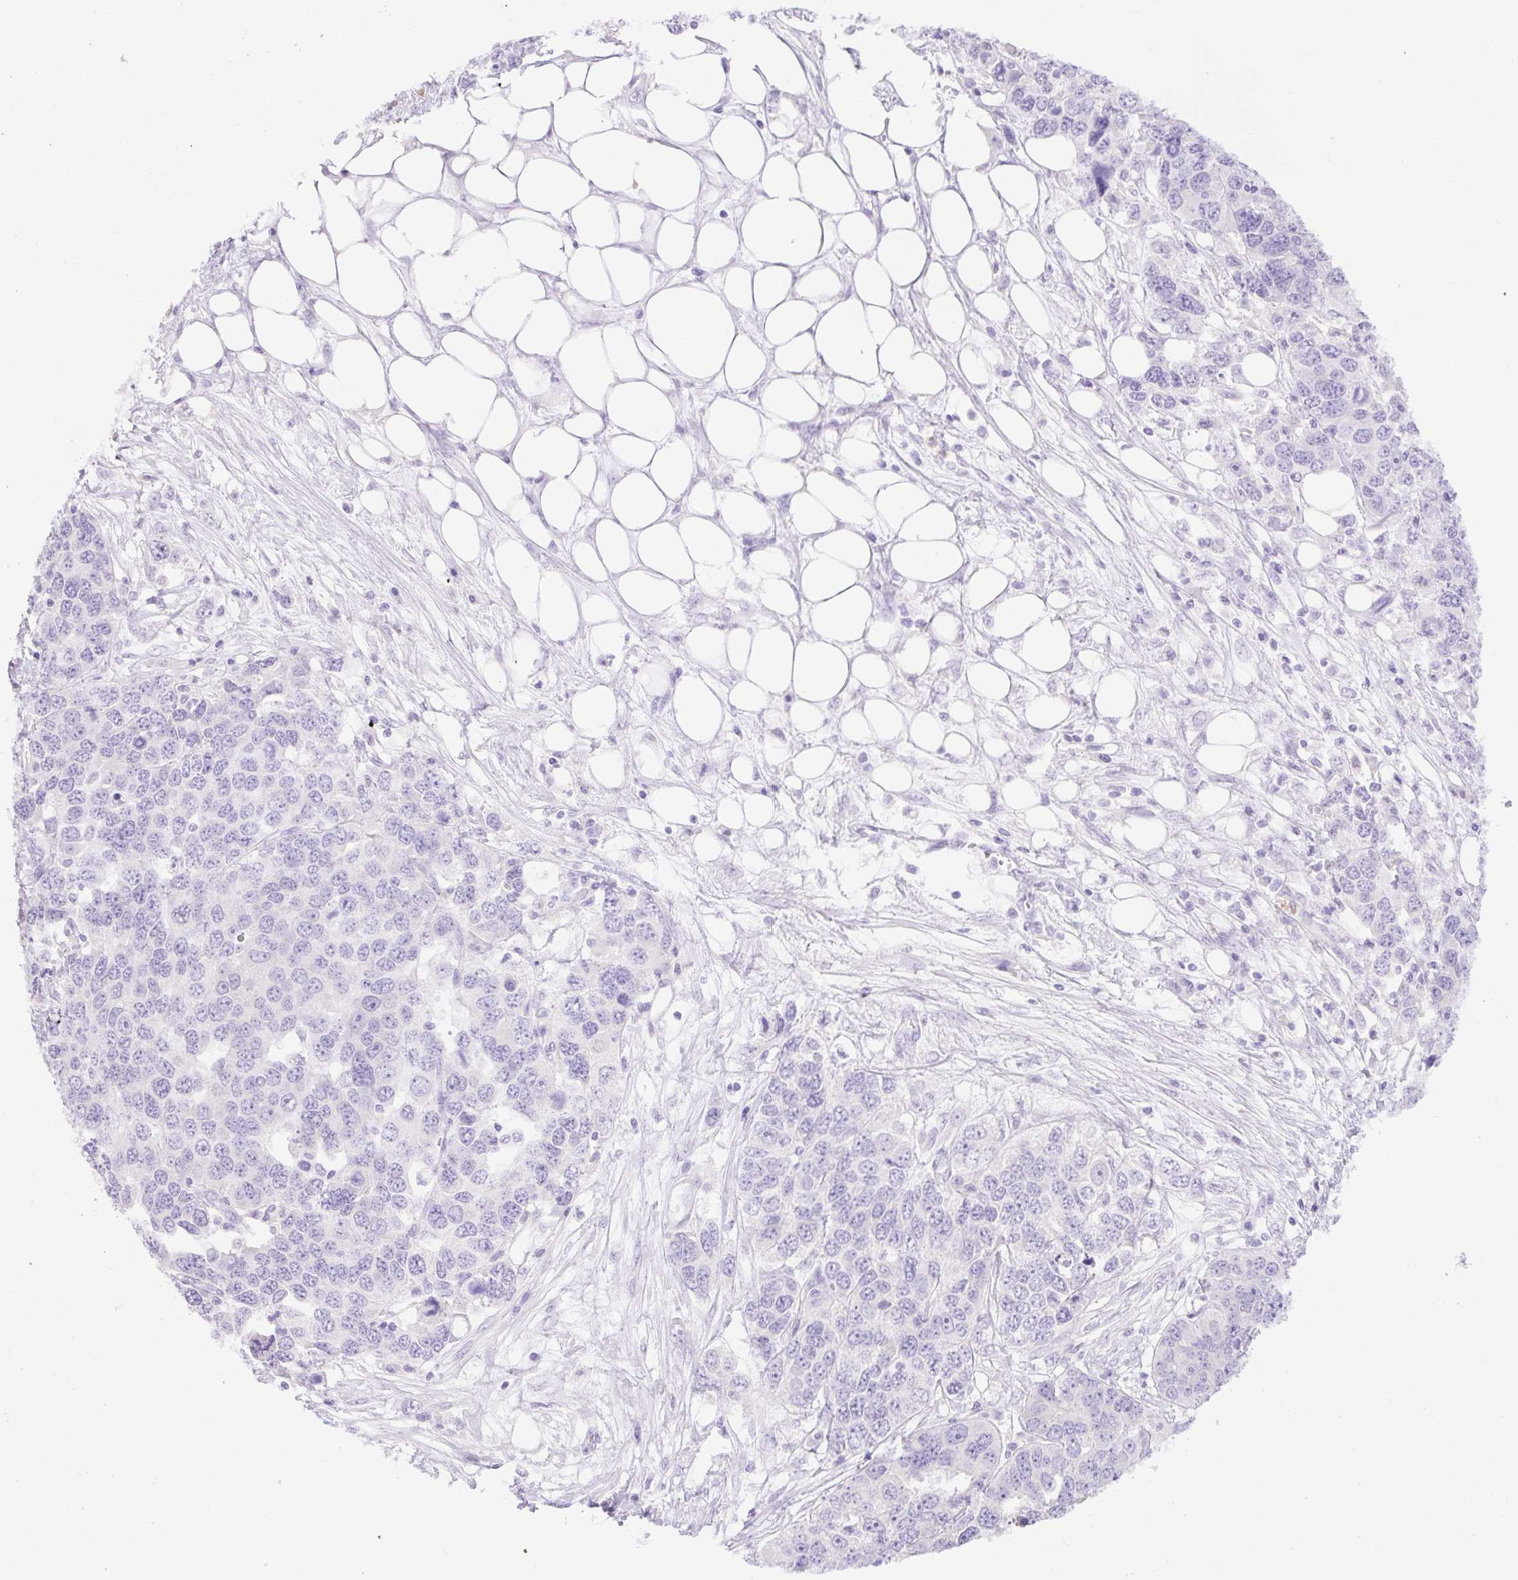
{"staining": {"intensity": "negative", "quantity": "none", "location": "none"}, "tissue": "ovarian cancer", "cell_type": "Tumor cells", "image_type": "cancer", "snomed": [{"axis": "morphology", "description": "Cystadenocarcinoma, serous, NOS"}, {"axis": "topography", "description": "Ovary"}], "caption": "This is an IHC photomicrograph of serous cystadenocarcinoma (ovarian). There is no positivity in tumor cells.", "gene": "SLC25A40", "patient": {"sex": "female", "age": 76}}